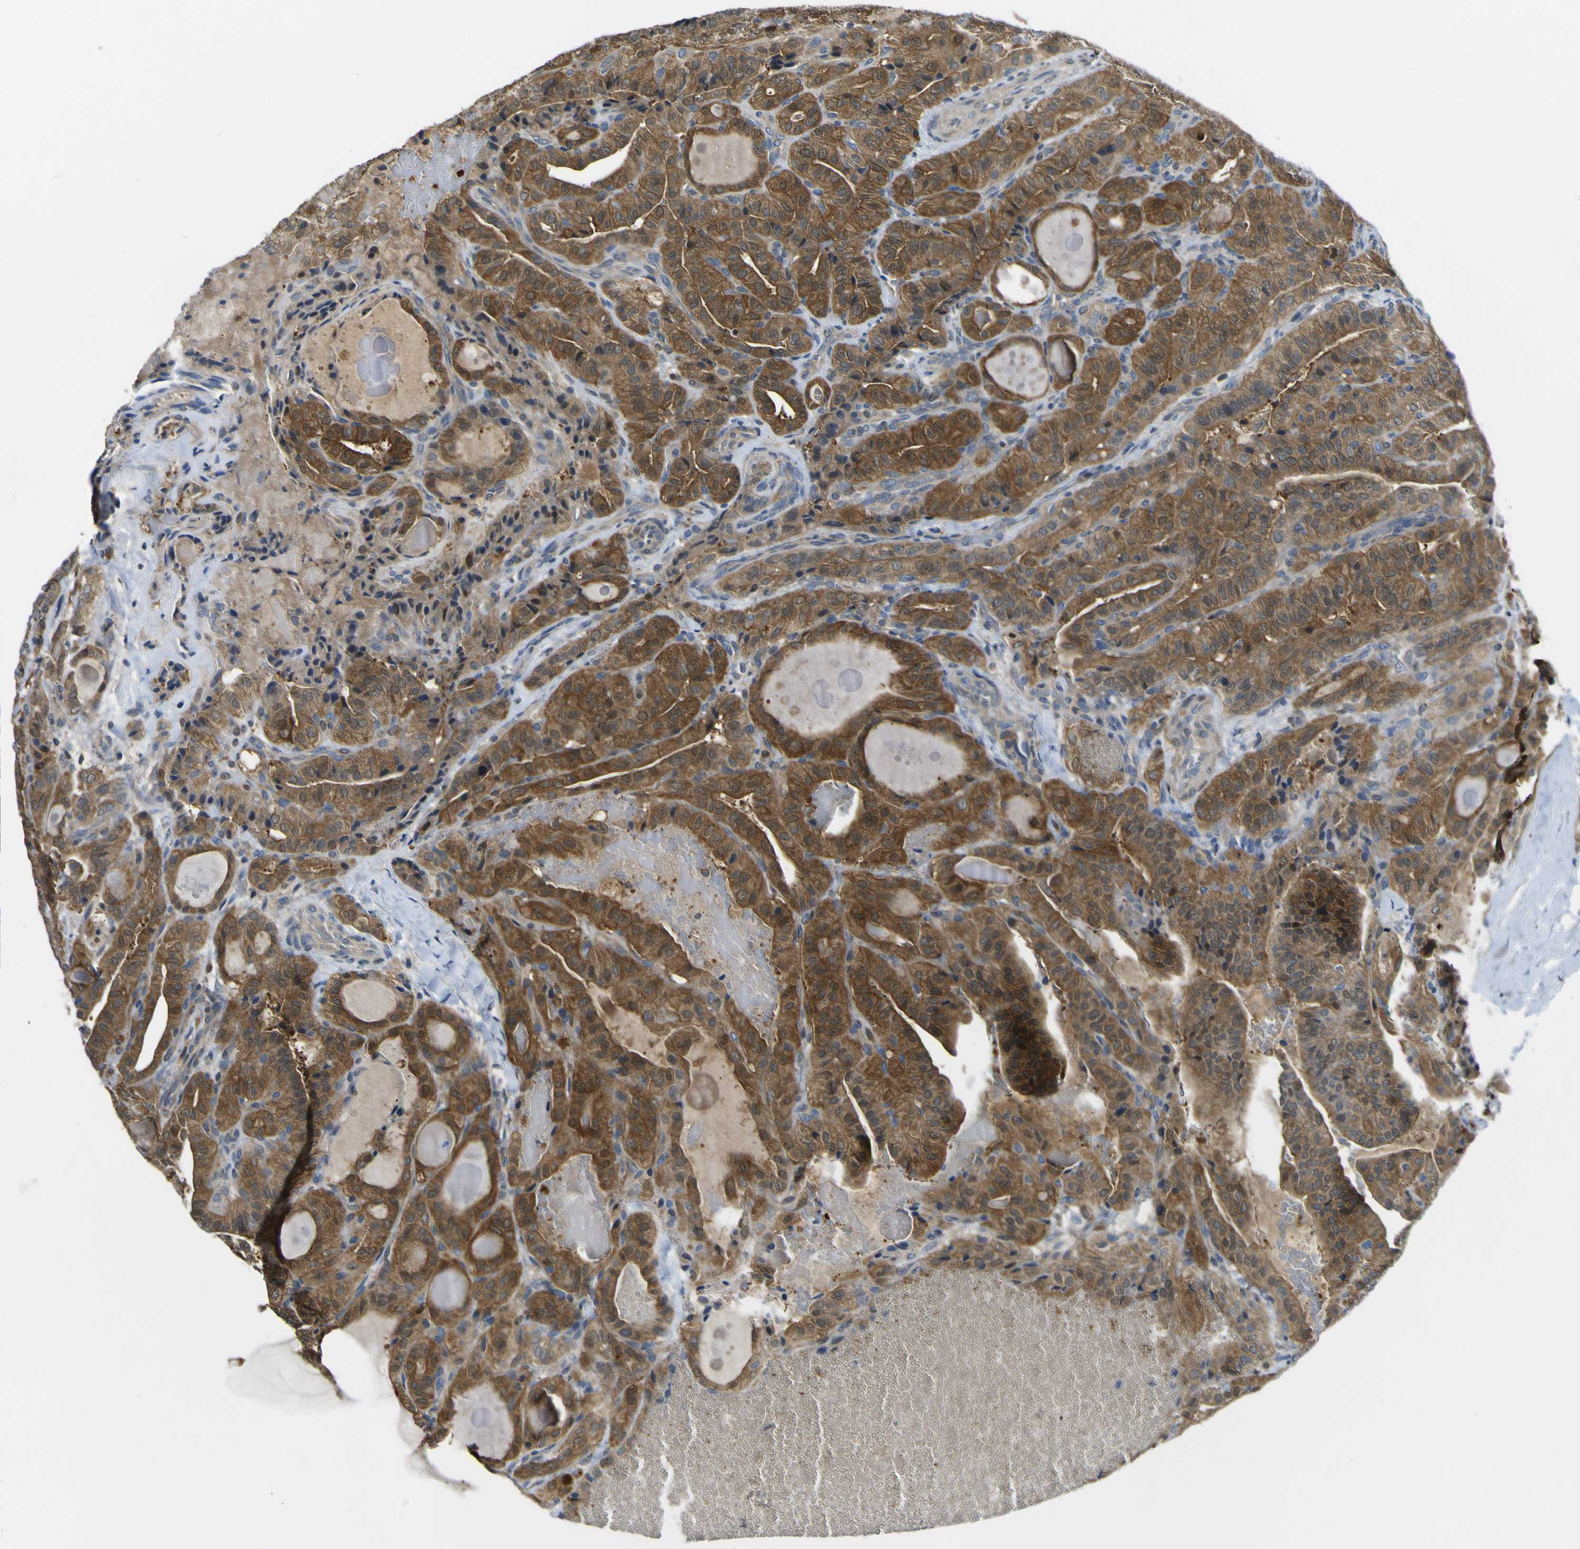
{"staining": {"intensity": "strong", "quantity": "25%-75%", "location": "cytoplasmic/membranous"}, "tissue": "thyroid cancer", "cell_type": "Tumor cells", "image_type": "cancer", "snomed": [{"axis": "morphology", "description": "Papillary adenocarcinoma, NOS"}, {"axis": "topography", "description": "Thyroid gland"}], "caption": "Immunohistochemical staining of human thyroid papillary adenocarcinoma demonstrates high levels of strong cytoplasmic/membranous expression in about 25%-75% of tumor cells.", "gene": "EML2", "patient": {"sex": "male", "age": 77}}